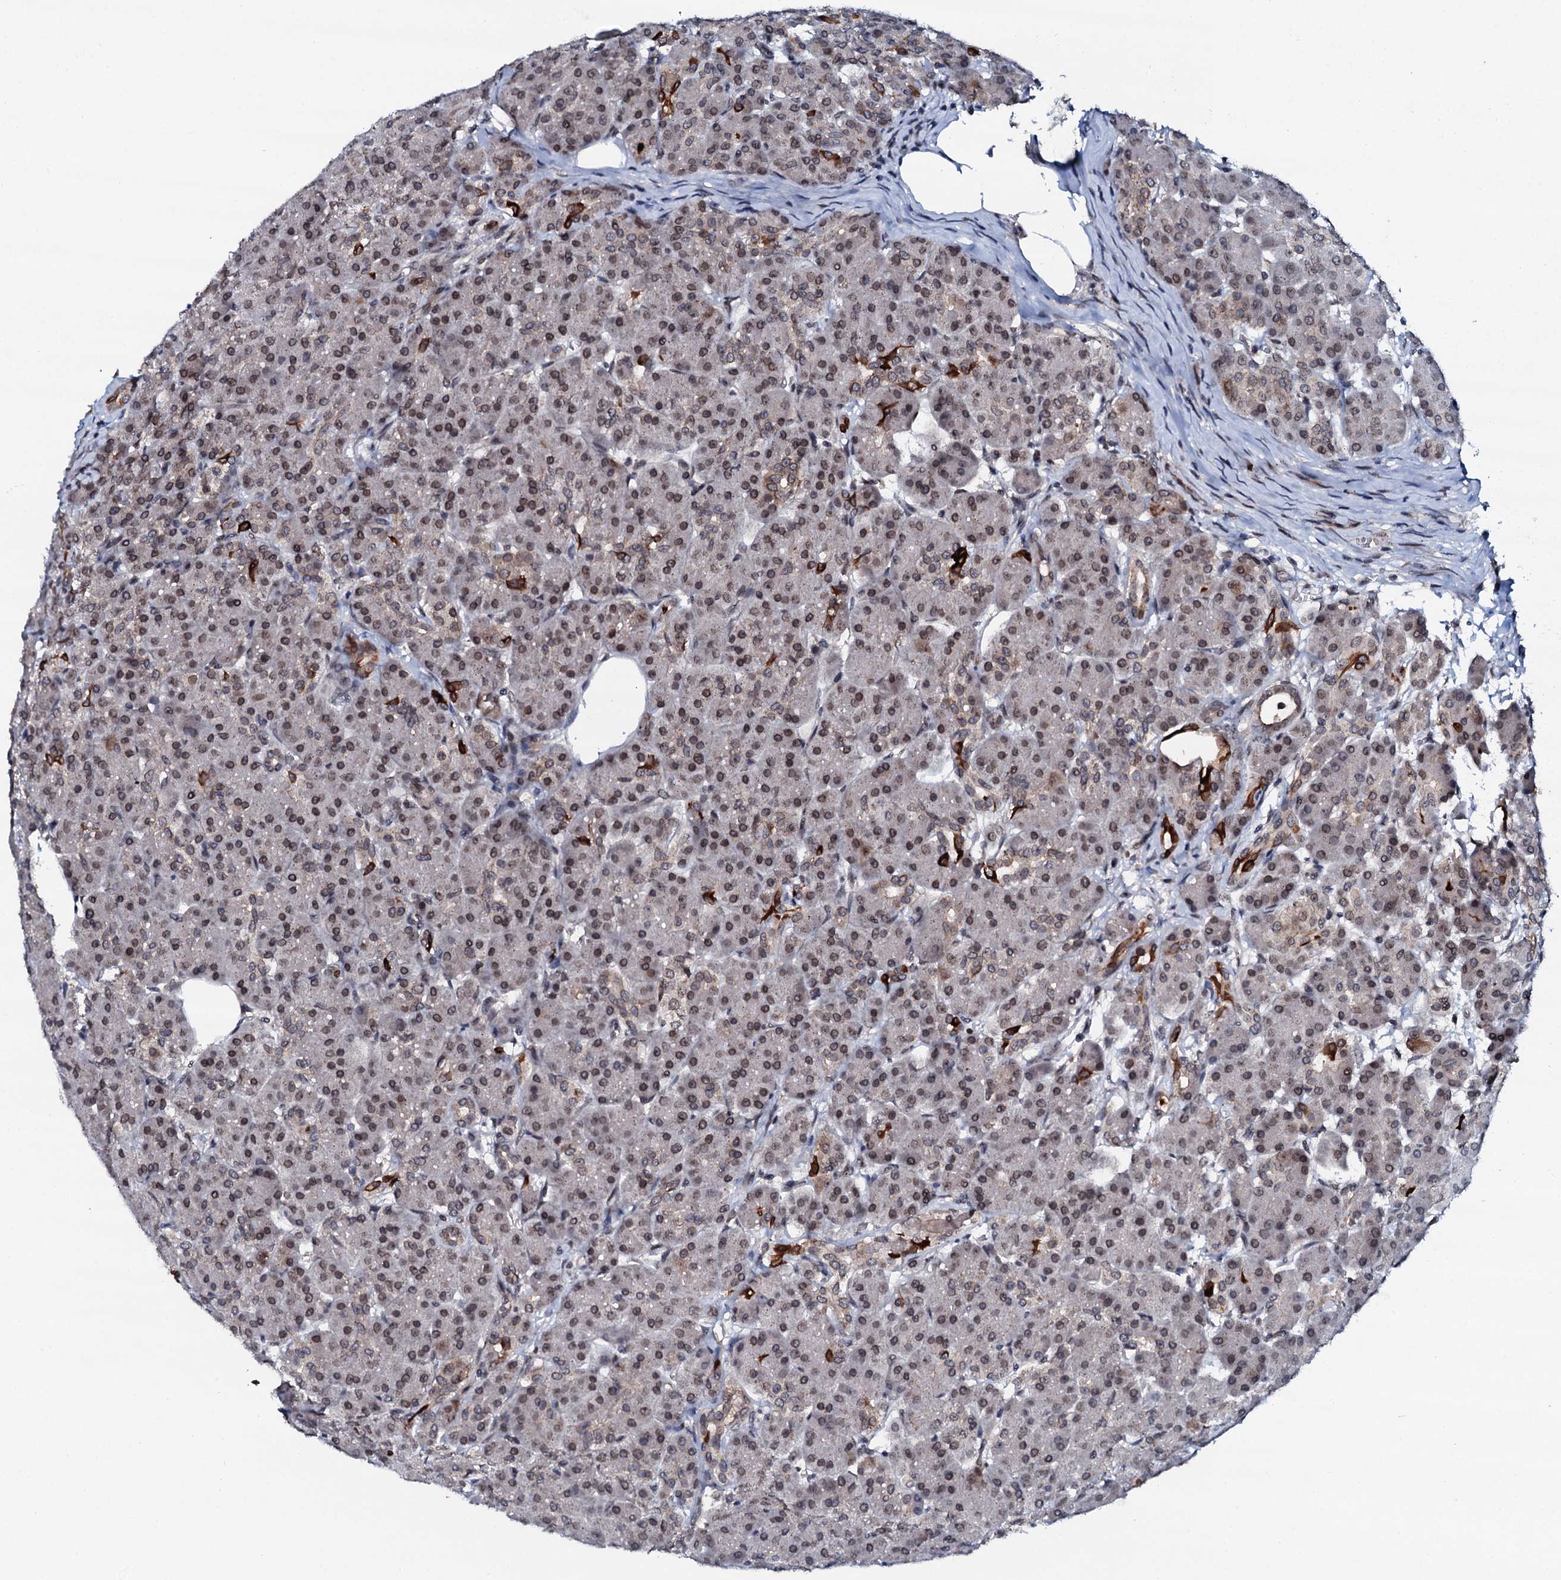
{"staining": {"intensity": "moderate", "quantity": "25%-75%", "location": "nuclear"}, "tissue": "pancreas", "cell_type": "Exocrine glandular cells", "image_type": "normal", "snomed": [{"axis": "morphology", "description": "Normal tissue, NOS"}, {"axis": "topography", "description": "Pancreas"}], "caption": "This histopathology image demonstrates immunohistochemistry (IHC) staining of benign human pancreas, with medium moderate nuclear positivity in about 25%-75% of exocrine glandular cells.", "gene": "SNTA1", "patient": {"sex": "male", "age": 63}}